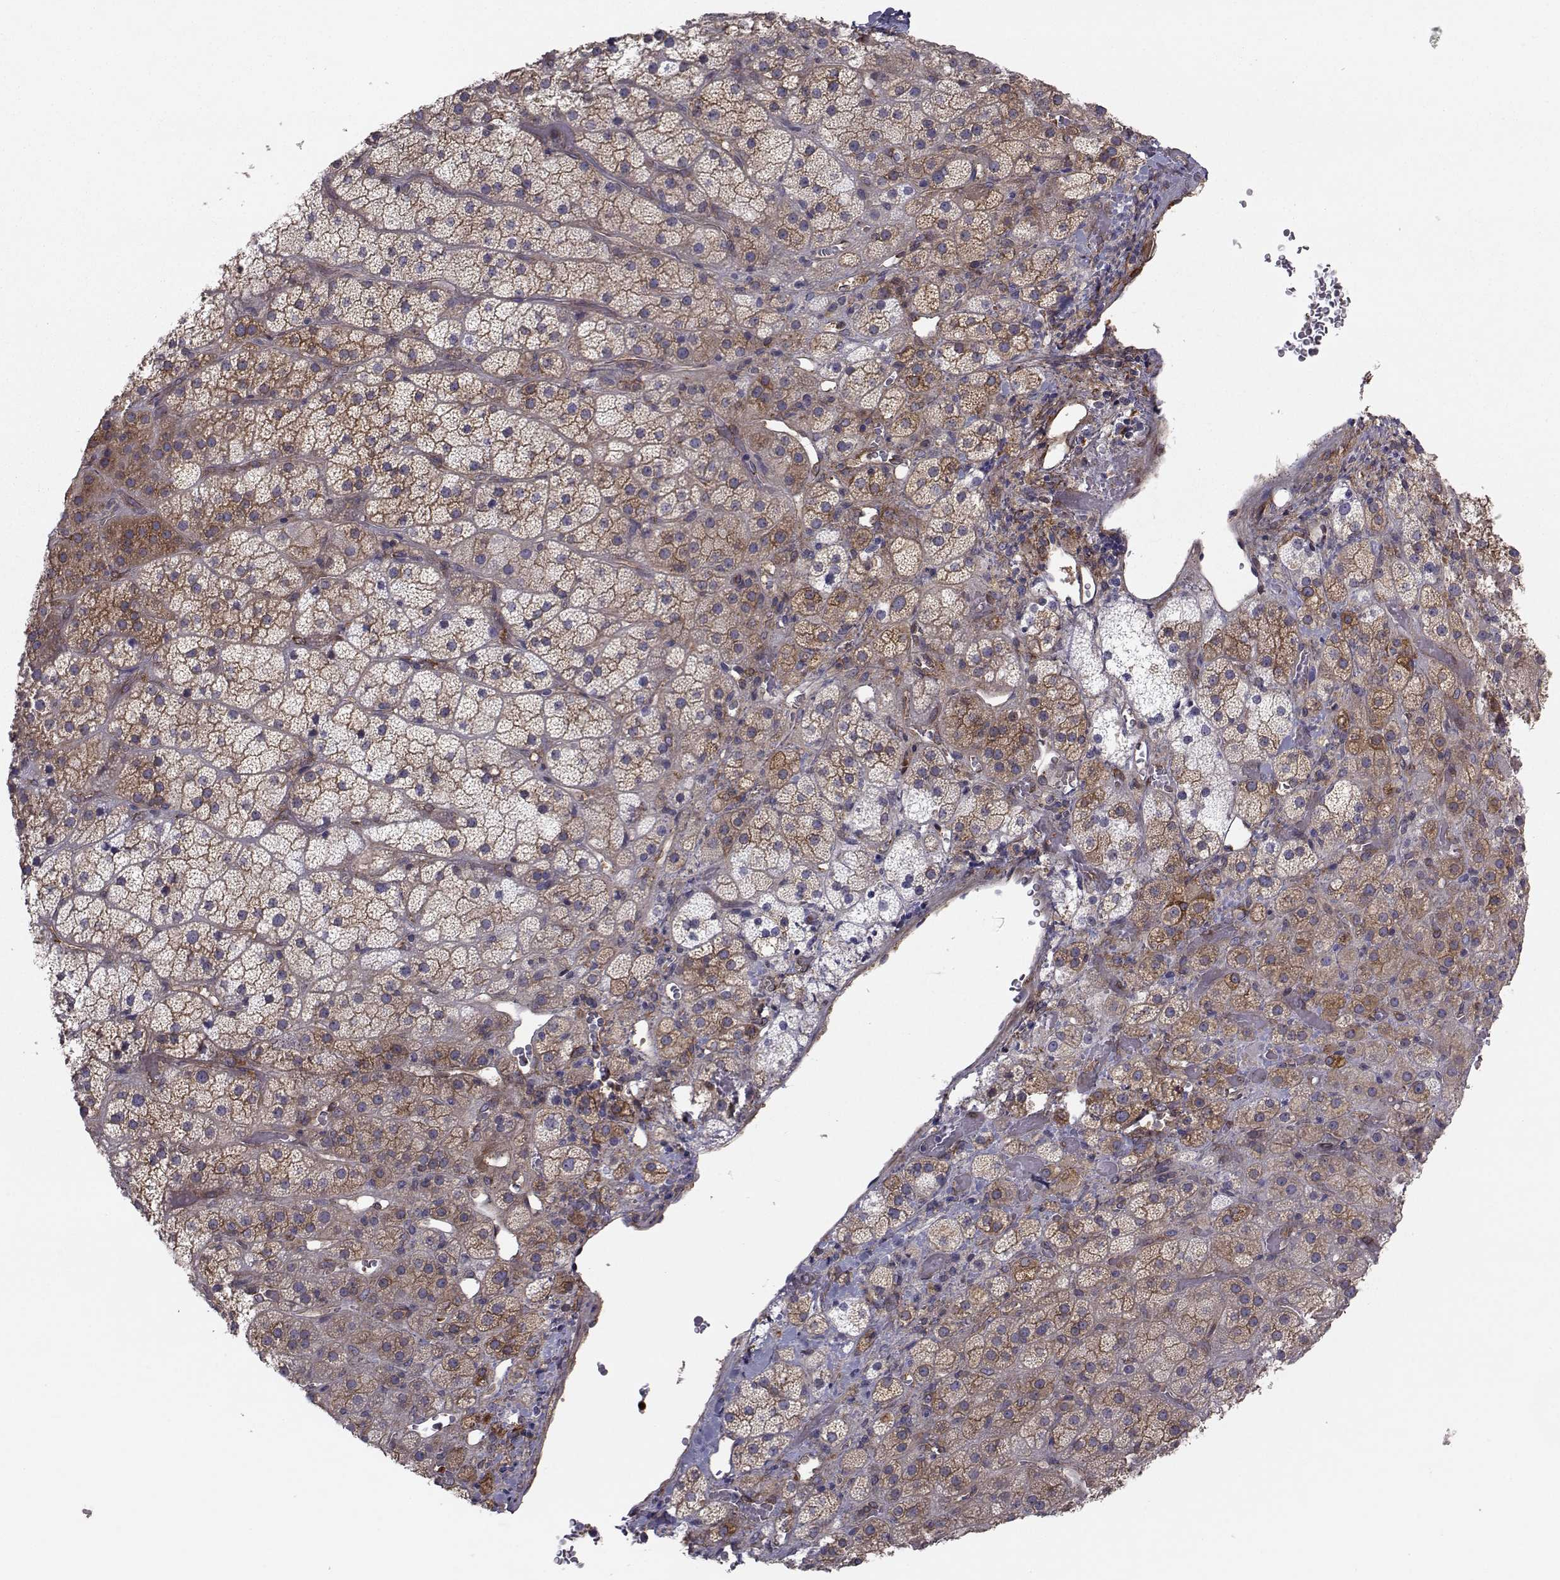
{"staining": {"intensity": "moderate", "quantity": ">75%", "location": "cytoplasmic/membranous"}, "tissue": "adrenal gland", "cell_type": "Glandular cells", "image_type": "normal", "snomed": [{"axis": "morphology", "description": "Normal tissue, NOS"}, {"axis": "topography", "description": "Adrenal gland"}], "caption": "Protein staining shows moderate cytoplasmic/membranous staining in about >75% of glandular cells in normal adrenal gland.", "gene": "TRIP10", "patient": {"sex": "male", "age": 57}}